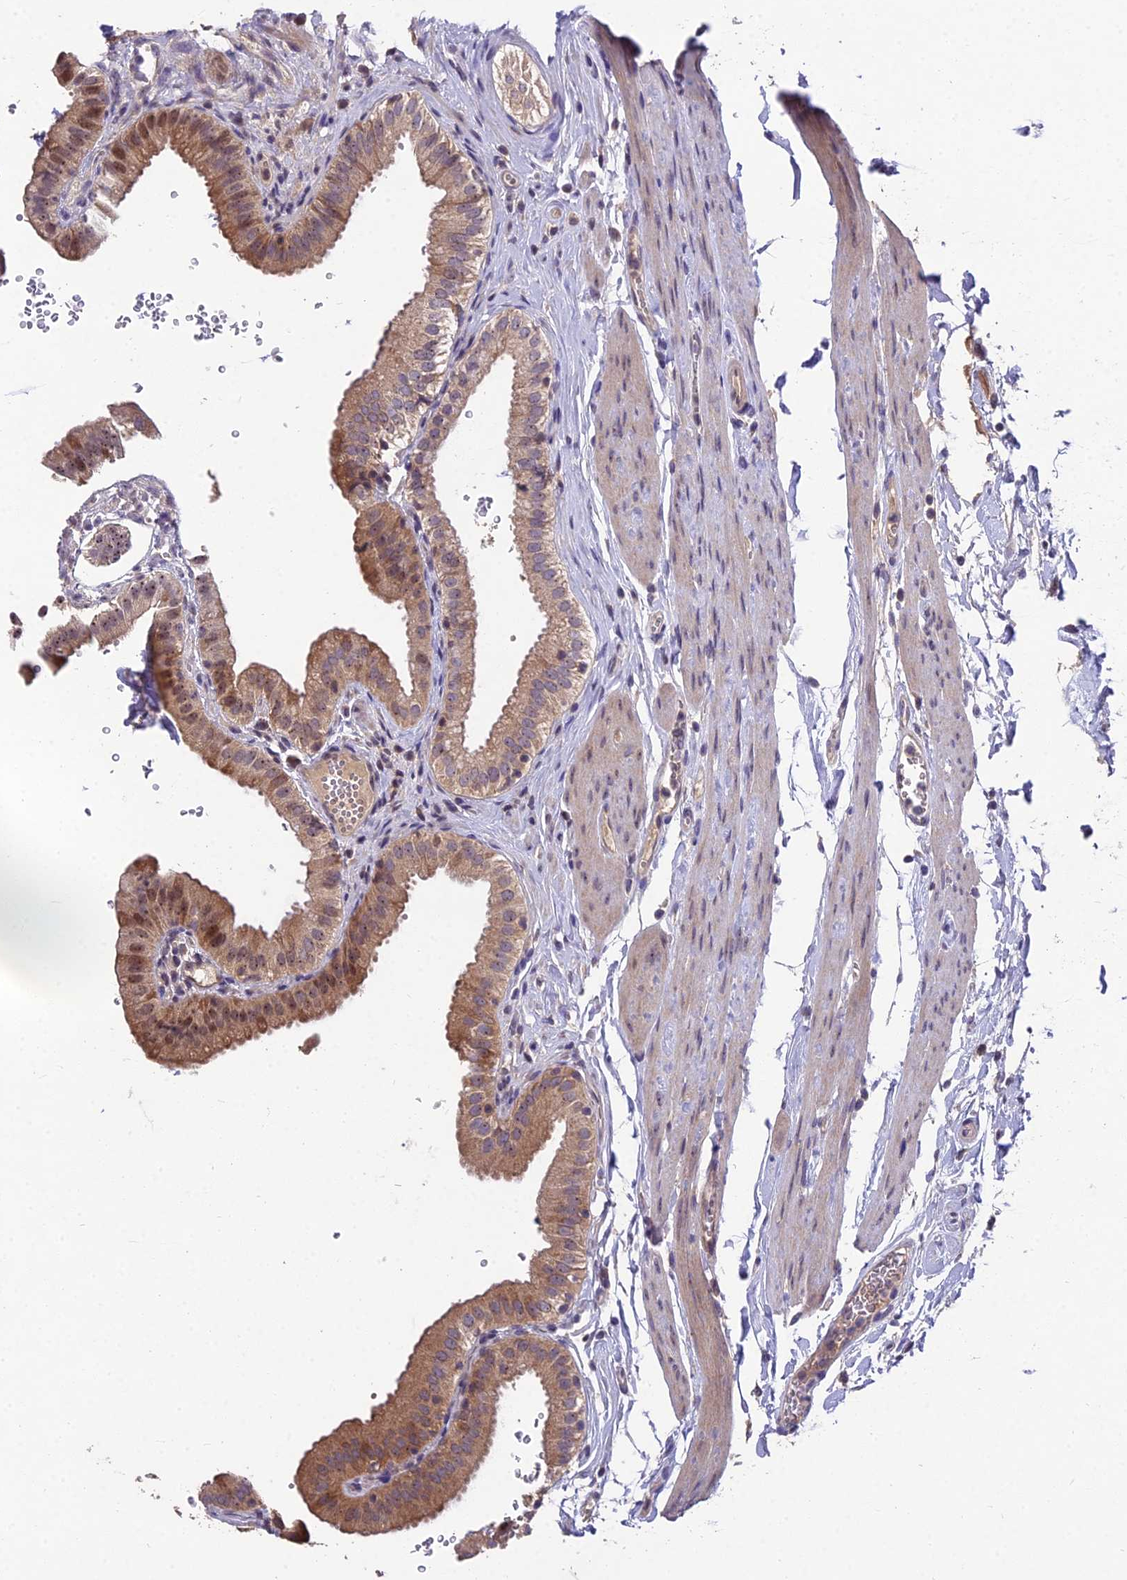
{"staining": {"intensity": "moderate", "quantity": "25%-75%", "location": "cytoplasmic/membranous,nuclear"}, "tissue": "gallbladder", "cell_type": "Glandular cells", "image_type": "normal", "snomed": [{"axis": "morphology", "description": "Normal tissue, NOS"}, {"axis": "topography", "description": "Gallbladder"}], "caption": "DAB immunohistochemical staining of normal gallbladder shows moderate cytoplasmic/membranous,nuclear protein expression in about 25%-75% of glandular cells.", "gene": "ZNF333", "patient": {"sex": "female", "age": 61}}